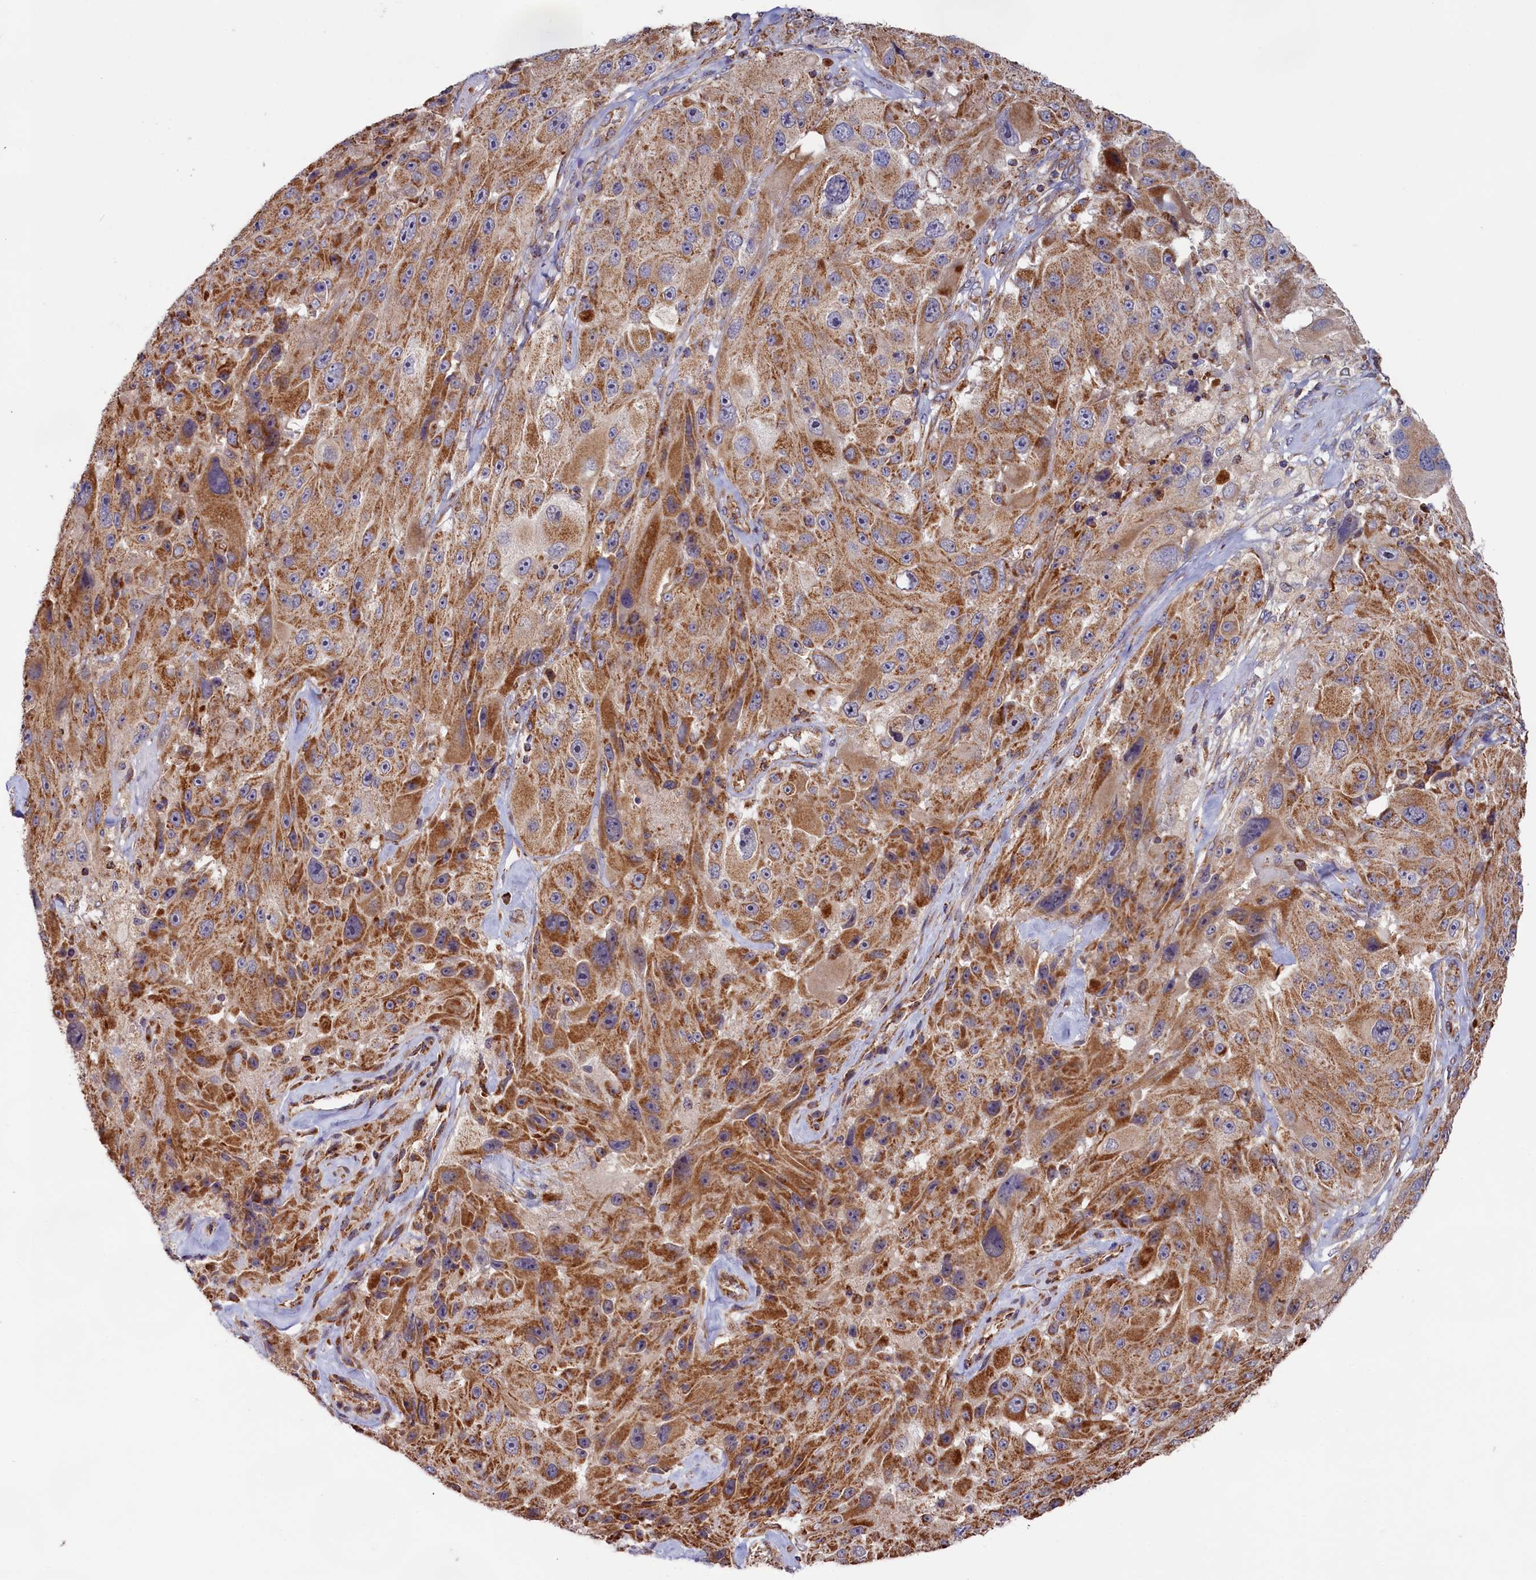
{"staining": {"intensity": "moderate", "quantity": ">75%", "location": "cytoplasmic/membranous"}, "tissue": "melanoma", "cell_type": "Tumor cells", "image_type": "cancer", "snomed": [{"axis": "morphology", "description": "Malignant melanoma, Metastatic site"}, {"axis": "topography", "description": "Lymph node"}], "caption": "About >75% of tumor cells in malignant melanoma (metastatic site) show moderate cytoplasmic/membranous protein staining as visualized by brown immunohistochemical staining.", "gene": "MACROD1", "patient": {"sex": "male", "age": 62}}